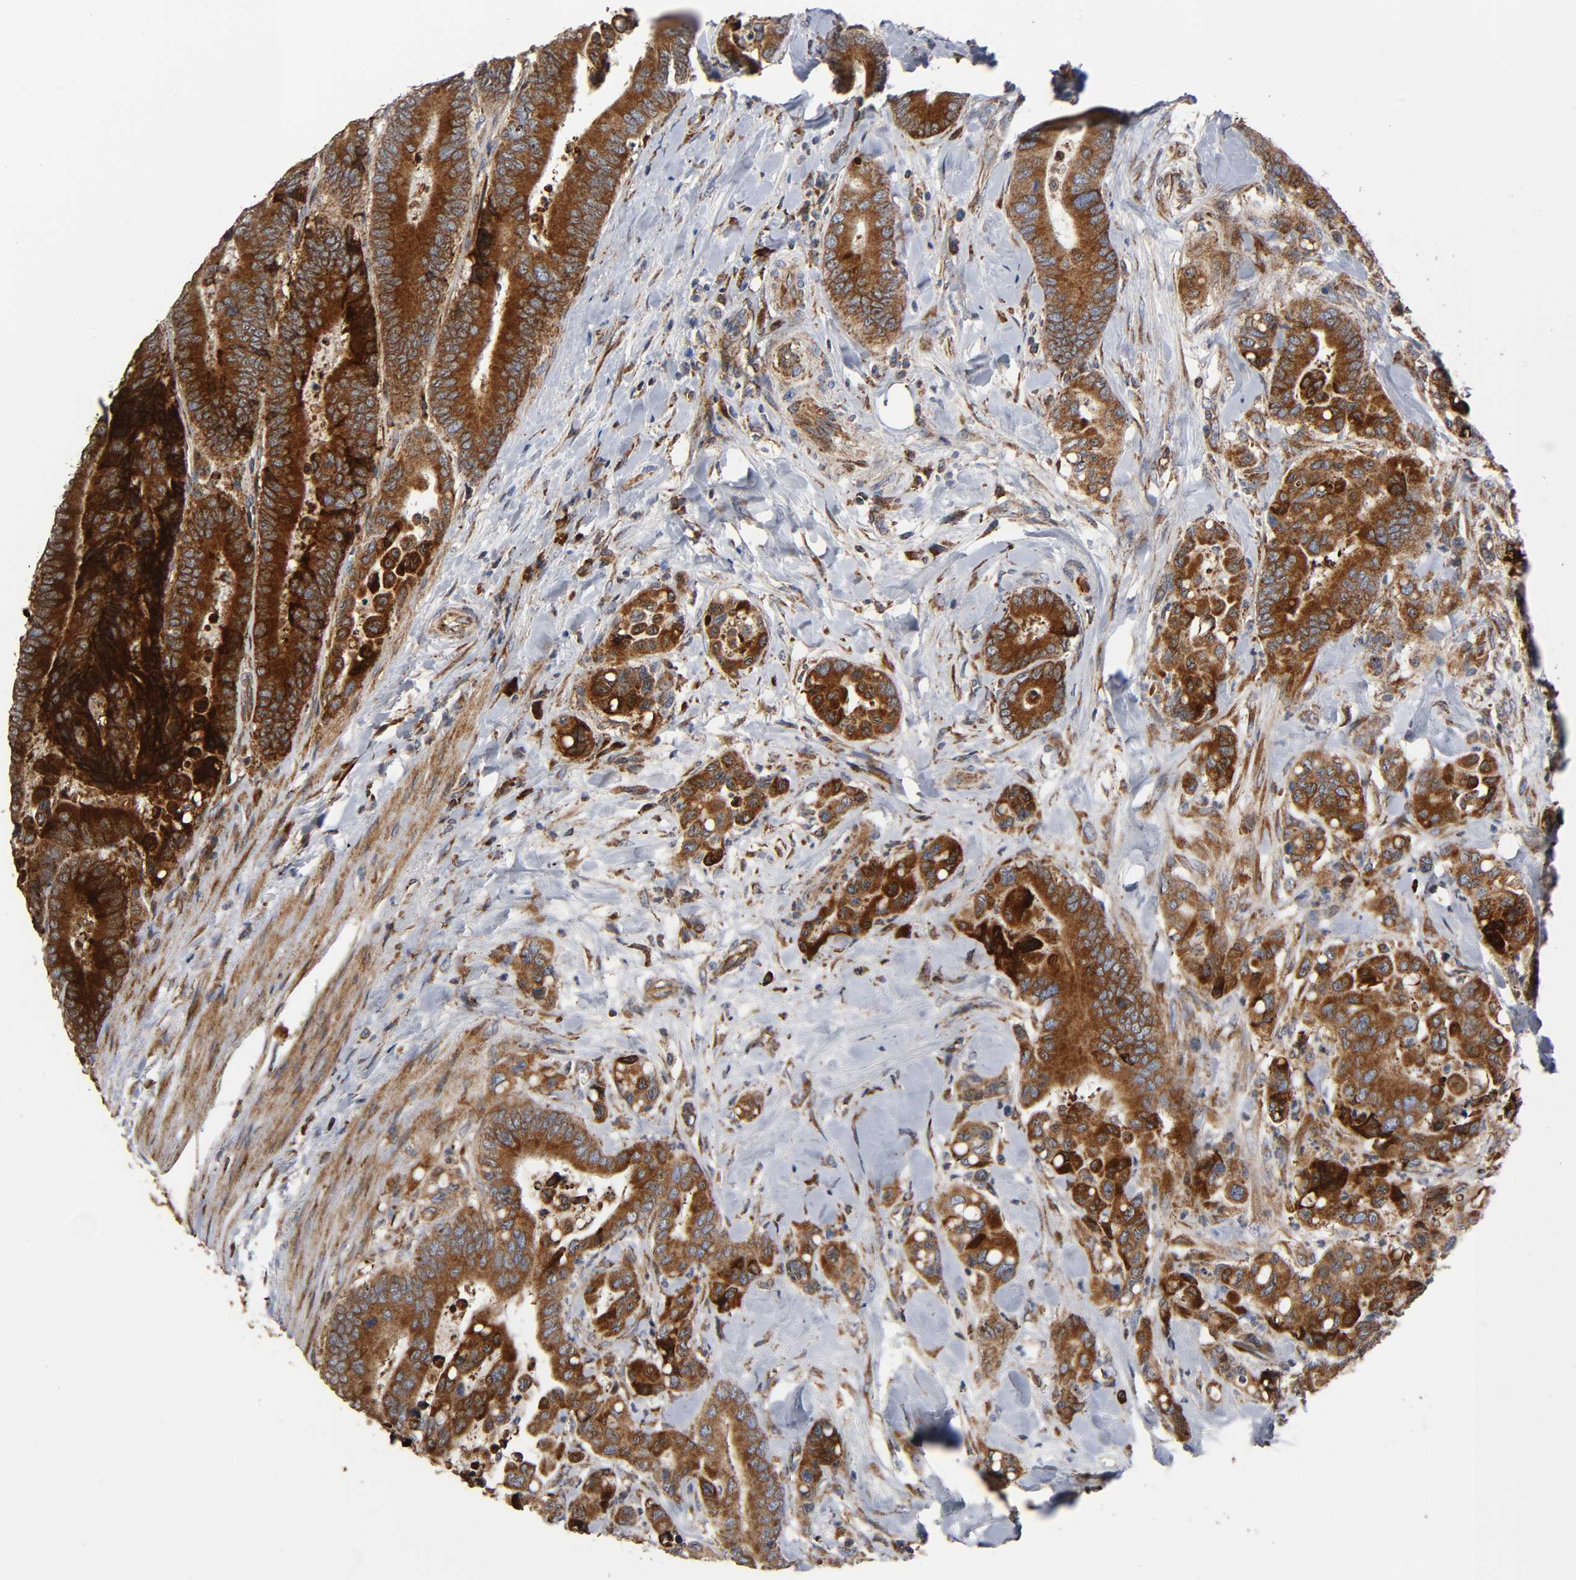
{"staining": {"intensity": "strong", "quantity": ">75%", "location": "cytoplasmic/membranous"}, "tissue": "colorectal cancer", "cell_type": "Tumor cells", "image_type": "cancer", "snomed": [{"axis": "morphology", "description": "Normal tissue, NOS"}, {"axis": "morphology", "description": "Adenocarcinoma, NOS"}, {"axis": "topography", "description": "Colon"}], "caption": "Adenocarcinoma (colorectal) was stained to show a protein in brown. There is high levels of strong cytoplasmic/membranous staining in approximately >75% of tumor cells.", "gene": "MAP3K1", "patient": {"sex": "male", "age": 82}}